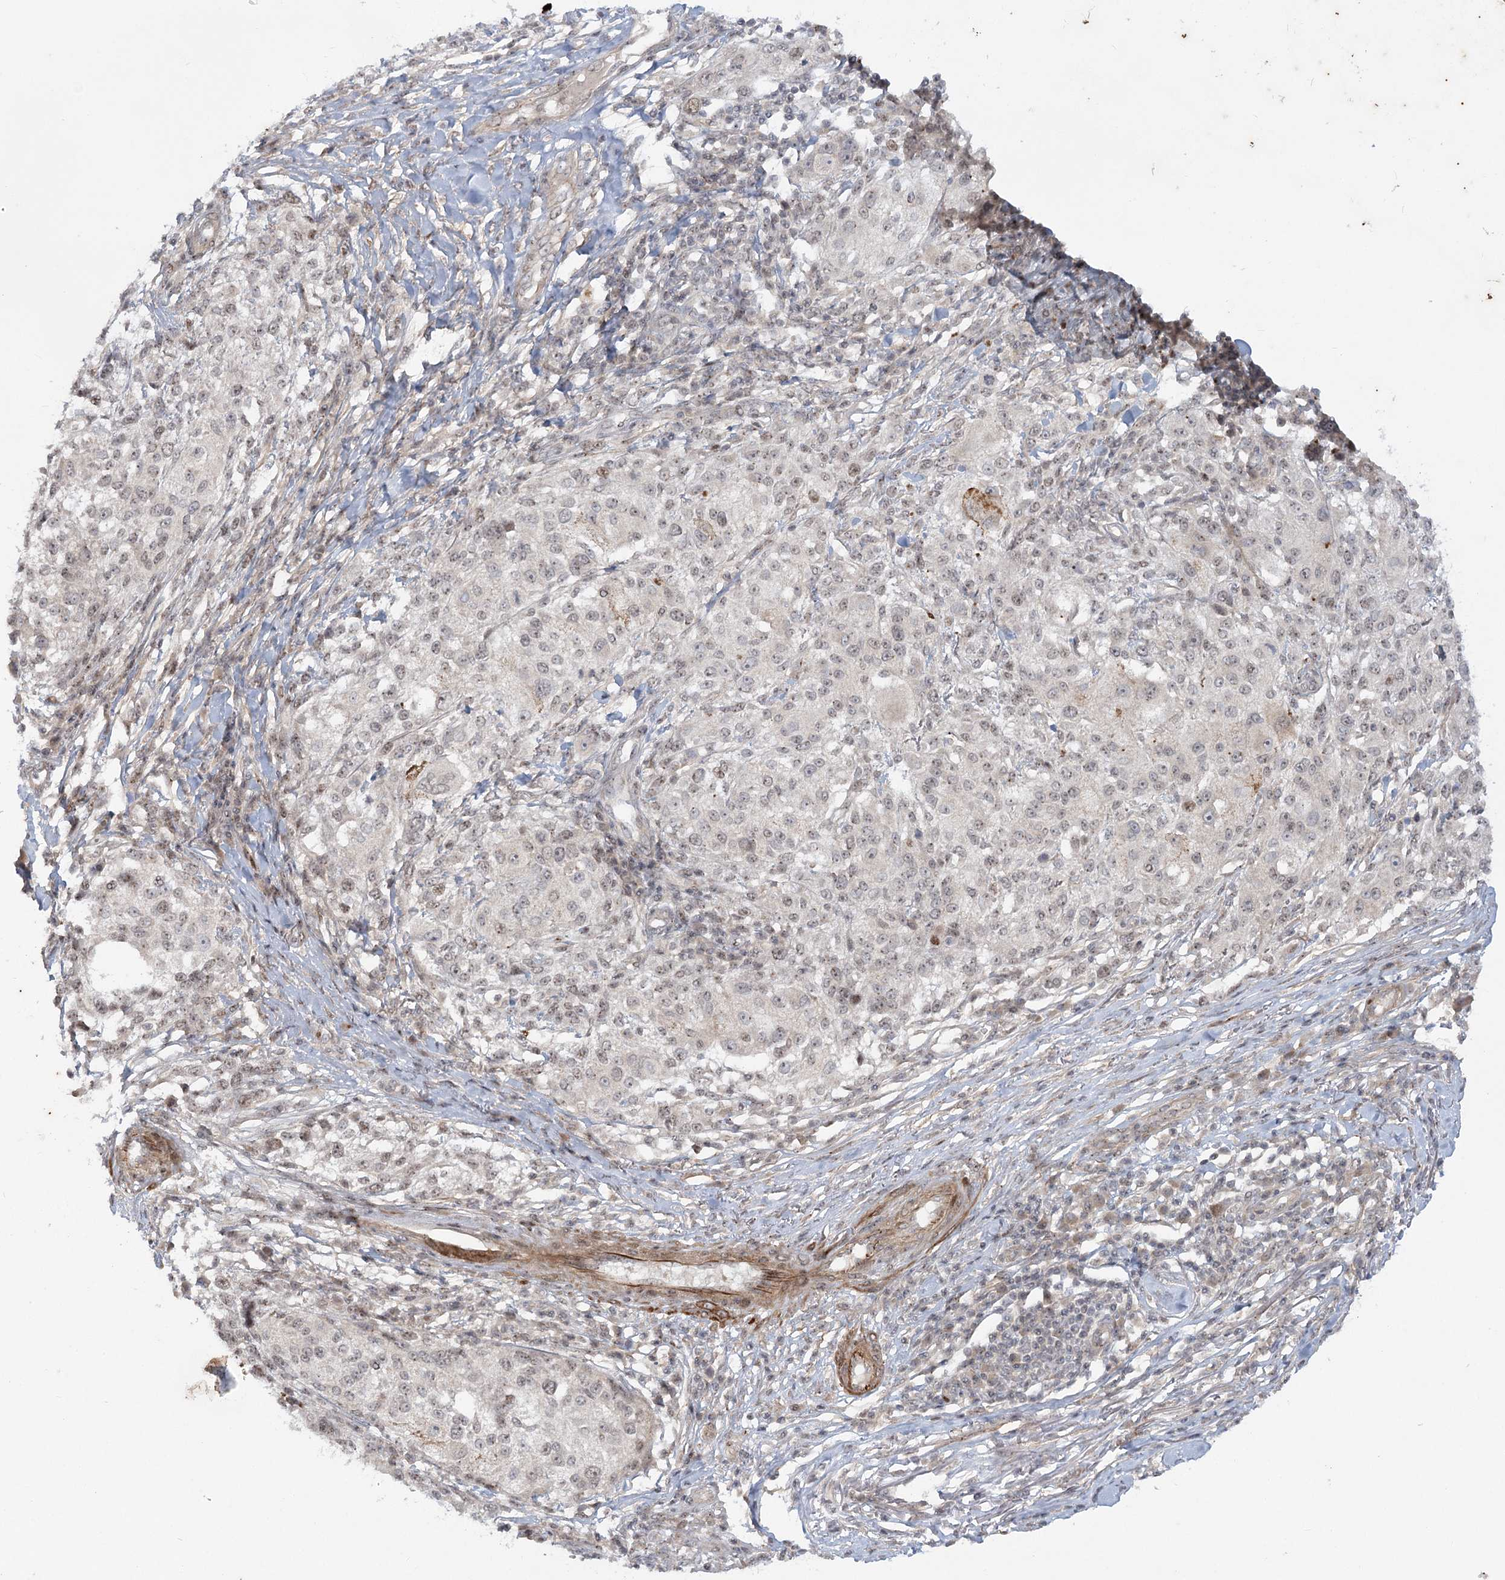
{"staining": {"intensity": "negative", "quantity": "none", "location": "none"}, "tissue": "melanoma", "cell_type": "Tumor cells", "image_type": "cancer", "snomed": [{"axis": "morphology", "description": "Necrosis, NOS"}, {"axis": "morphology", "description": "Malignant melanoma, NOS"}, {"axis": "topography", "description": "Skin"}], "caption": "Immunohistochemistry image of neoplastic tissue: melanoma stained with DAB exhibits no significant protein positivity in tumor cells. (DAB immunohistochemistry with hematoxylin counter stain).", "gene": "SH2D3A", "patient": {"sex": "female", "age": 87}}